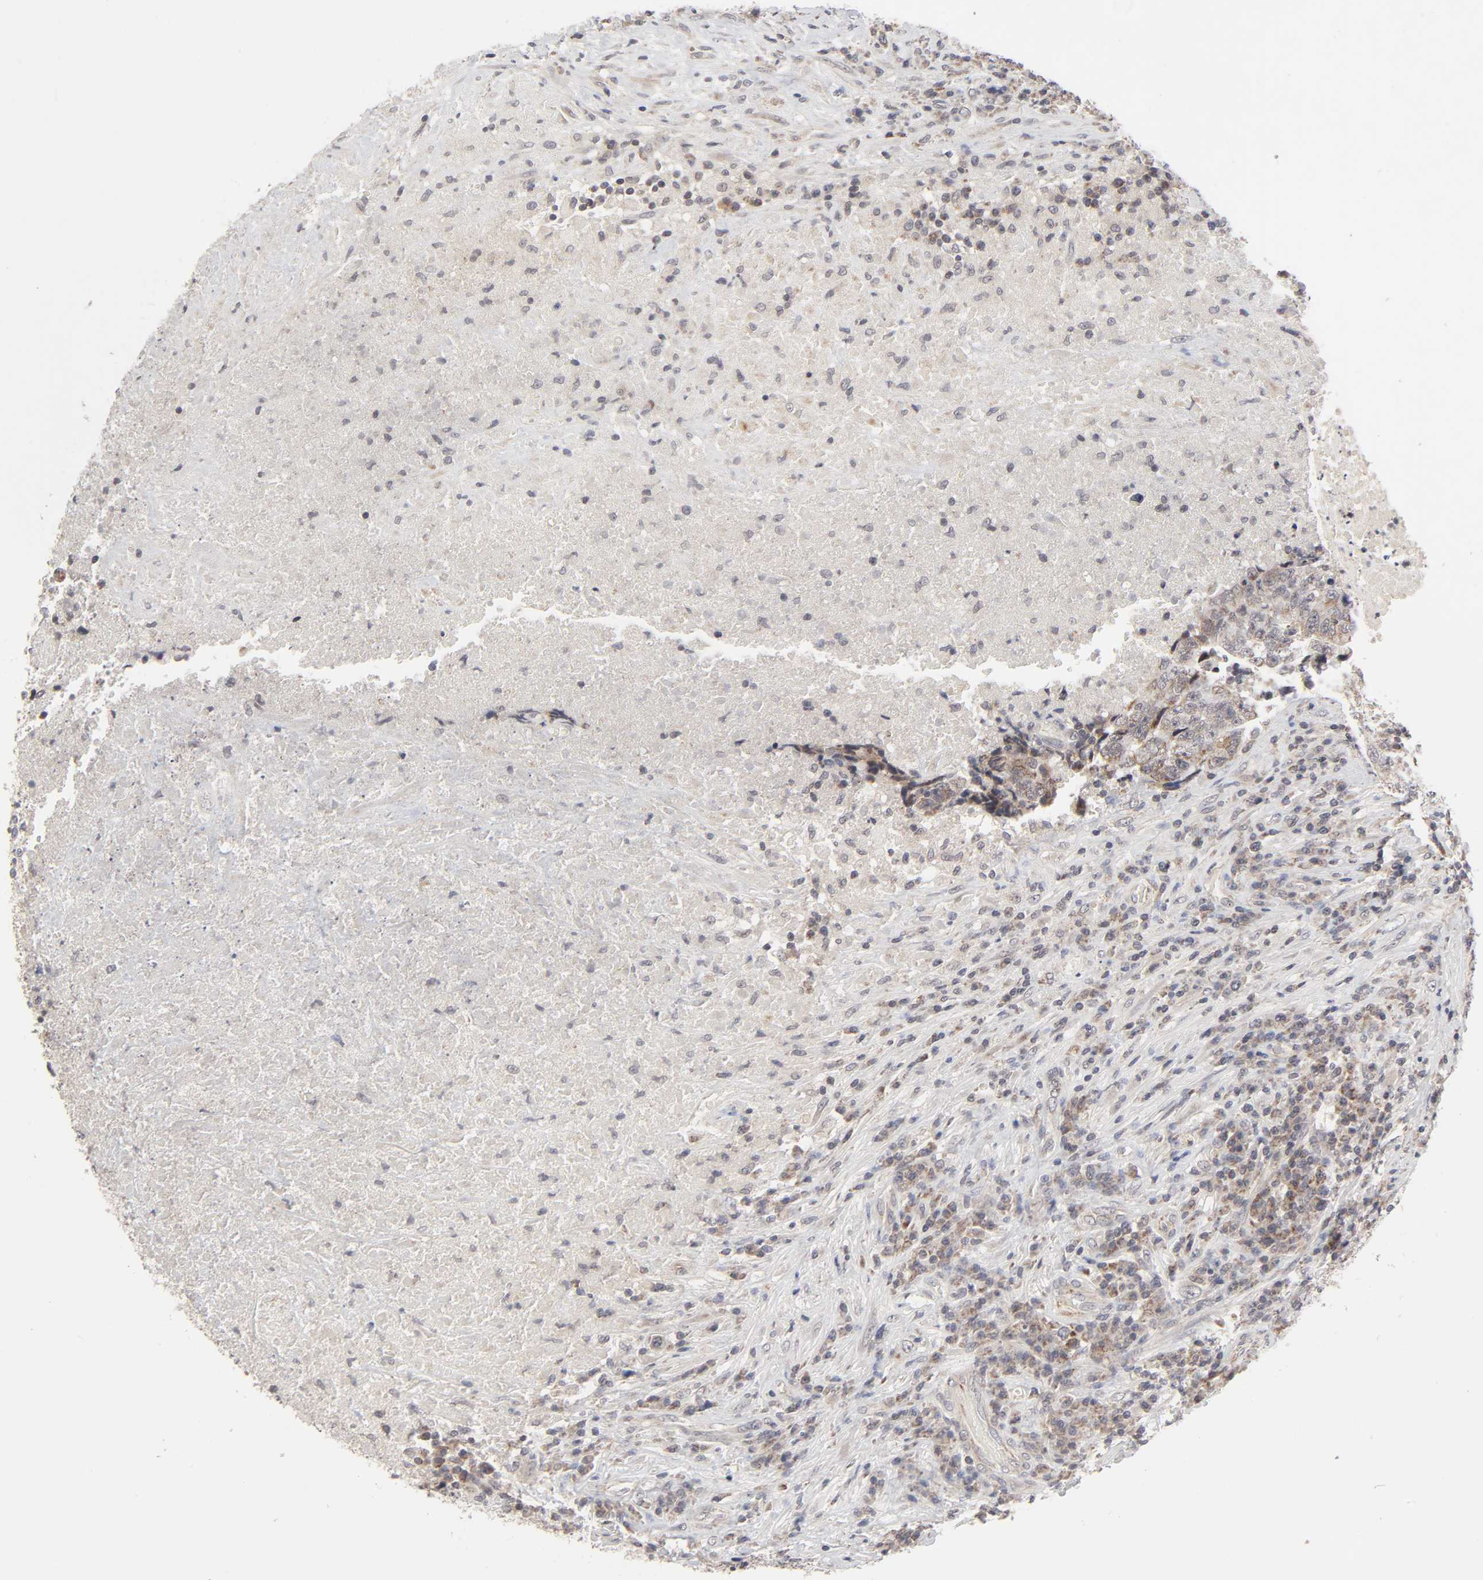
{"staining": {"intensity": "moderate", "quantity": ">75%", "location": "cytoplasmic/membranous"}, "tissue": "testis cancer", "cell_type": "Tumor cells", "image_type": "cancer", "snomed": [{"axis": "morphology", "description": "Necrosis, NOS"}, {"axis": "morphology", "description": "Carcinoma, Embryonal, NOS"}, {"axis": "topography", "description": "Testis"}], "caption": "An IHC micrograph of neoplastic tissue is shown. Protein staining in brown labels moderate cytoplasmic/membranous positivity in embryonal carcinoma (testis) within tumor cells.", "gene": "AUH", "patient": {"sex": "male", "age": 19}}